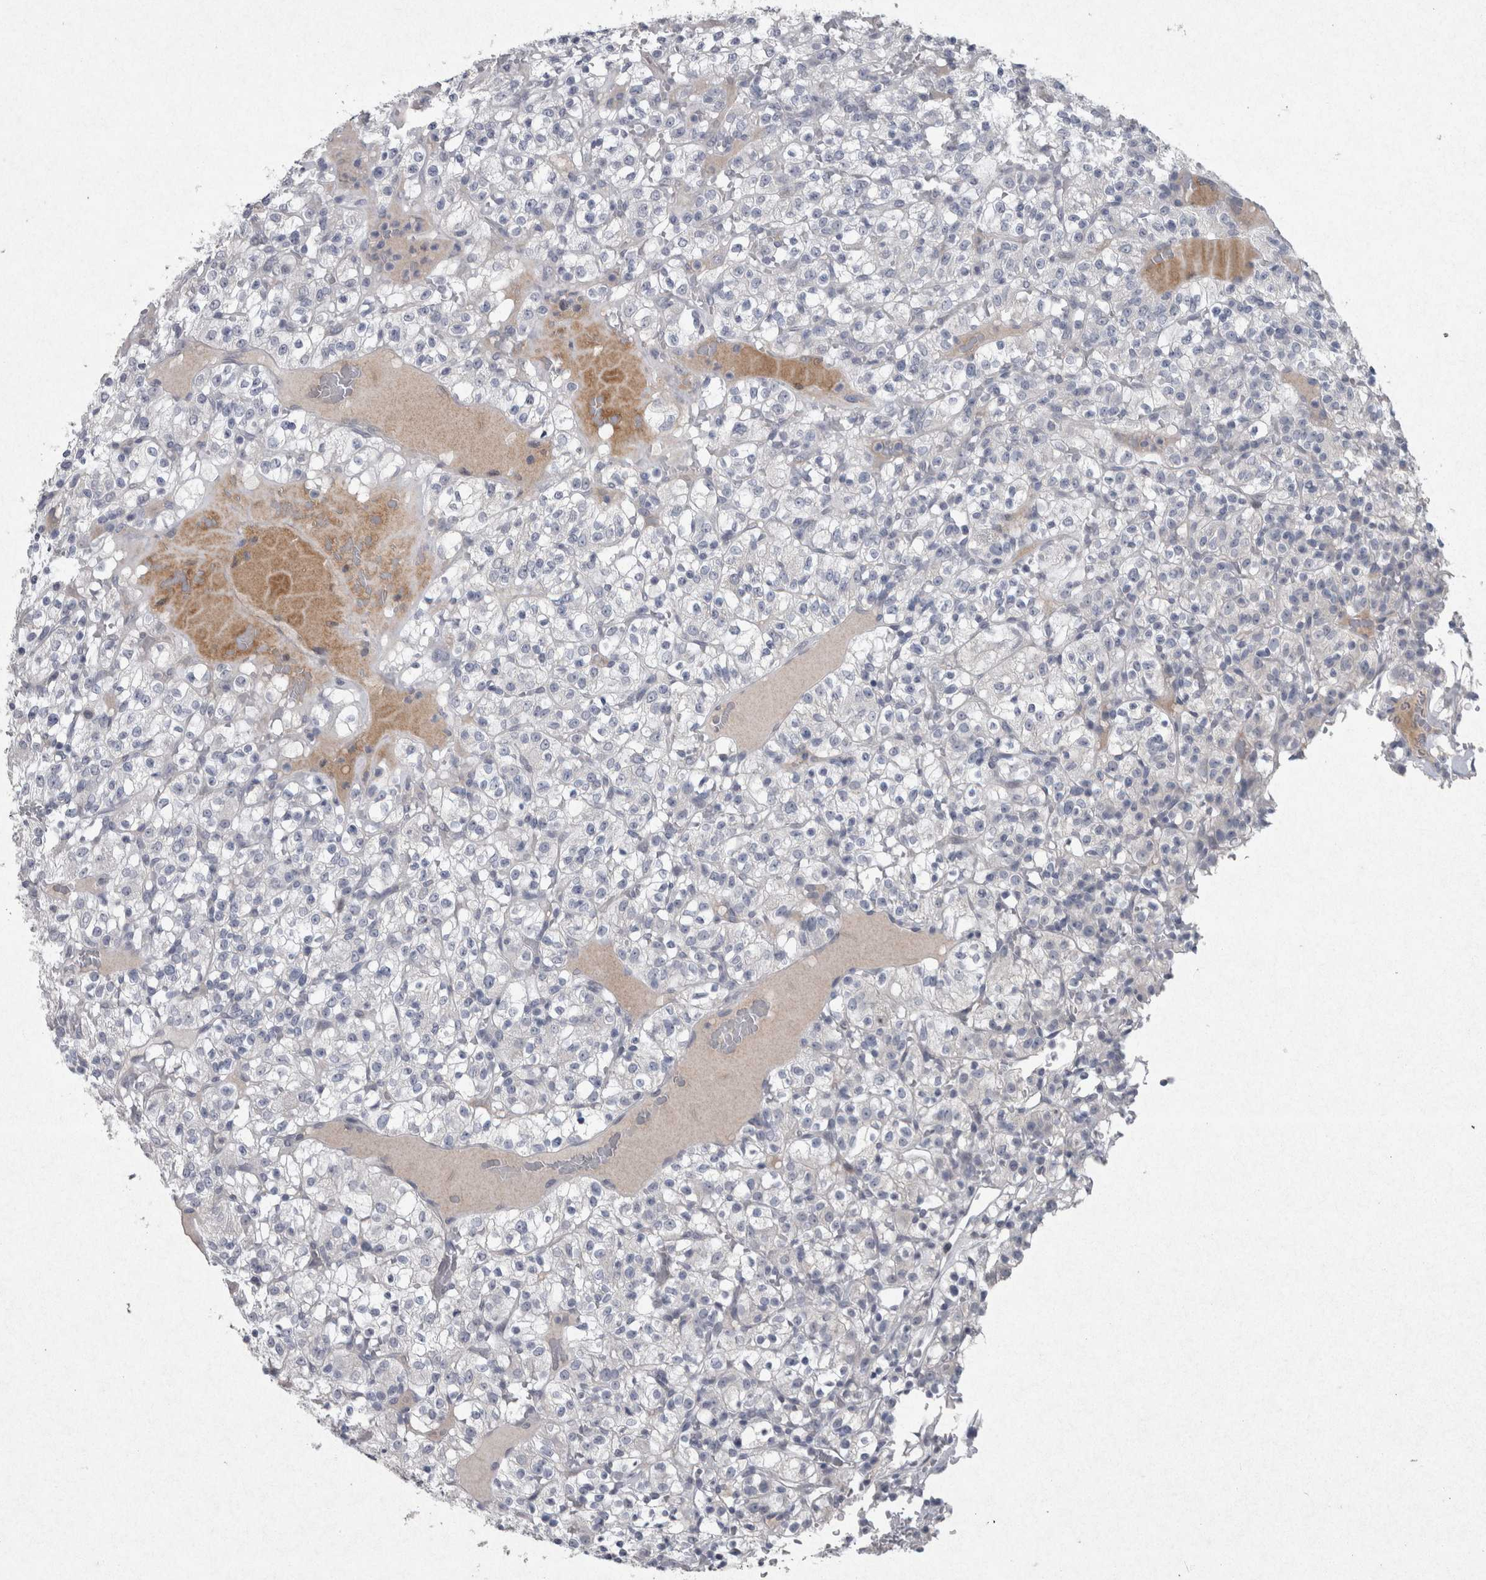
{"staining": {"intensity": "negative", "quantity": "none", "location": "none"}, "tissue": "renal cancer", "cell_type": "Tumor cells", "image_type": "cancer", "snomed": [{"axis": "morphology", "description": "Normal tissue, NOS"}, {"axis": "morphology", "description": "Adenocarcinoma, NOS"}, {"axis": "topography", "description": "Kidney"}], "caption": "This is an immunohistochemistry micrograph of human adenocarcinoma (renal). There is no staining in tumor cells.", "gene": "PDX1", "patient": {"sex": "female", "age": 72}}